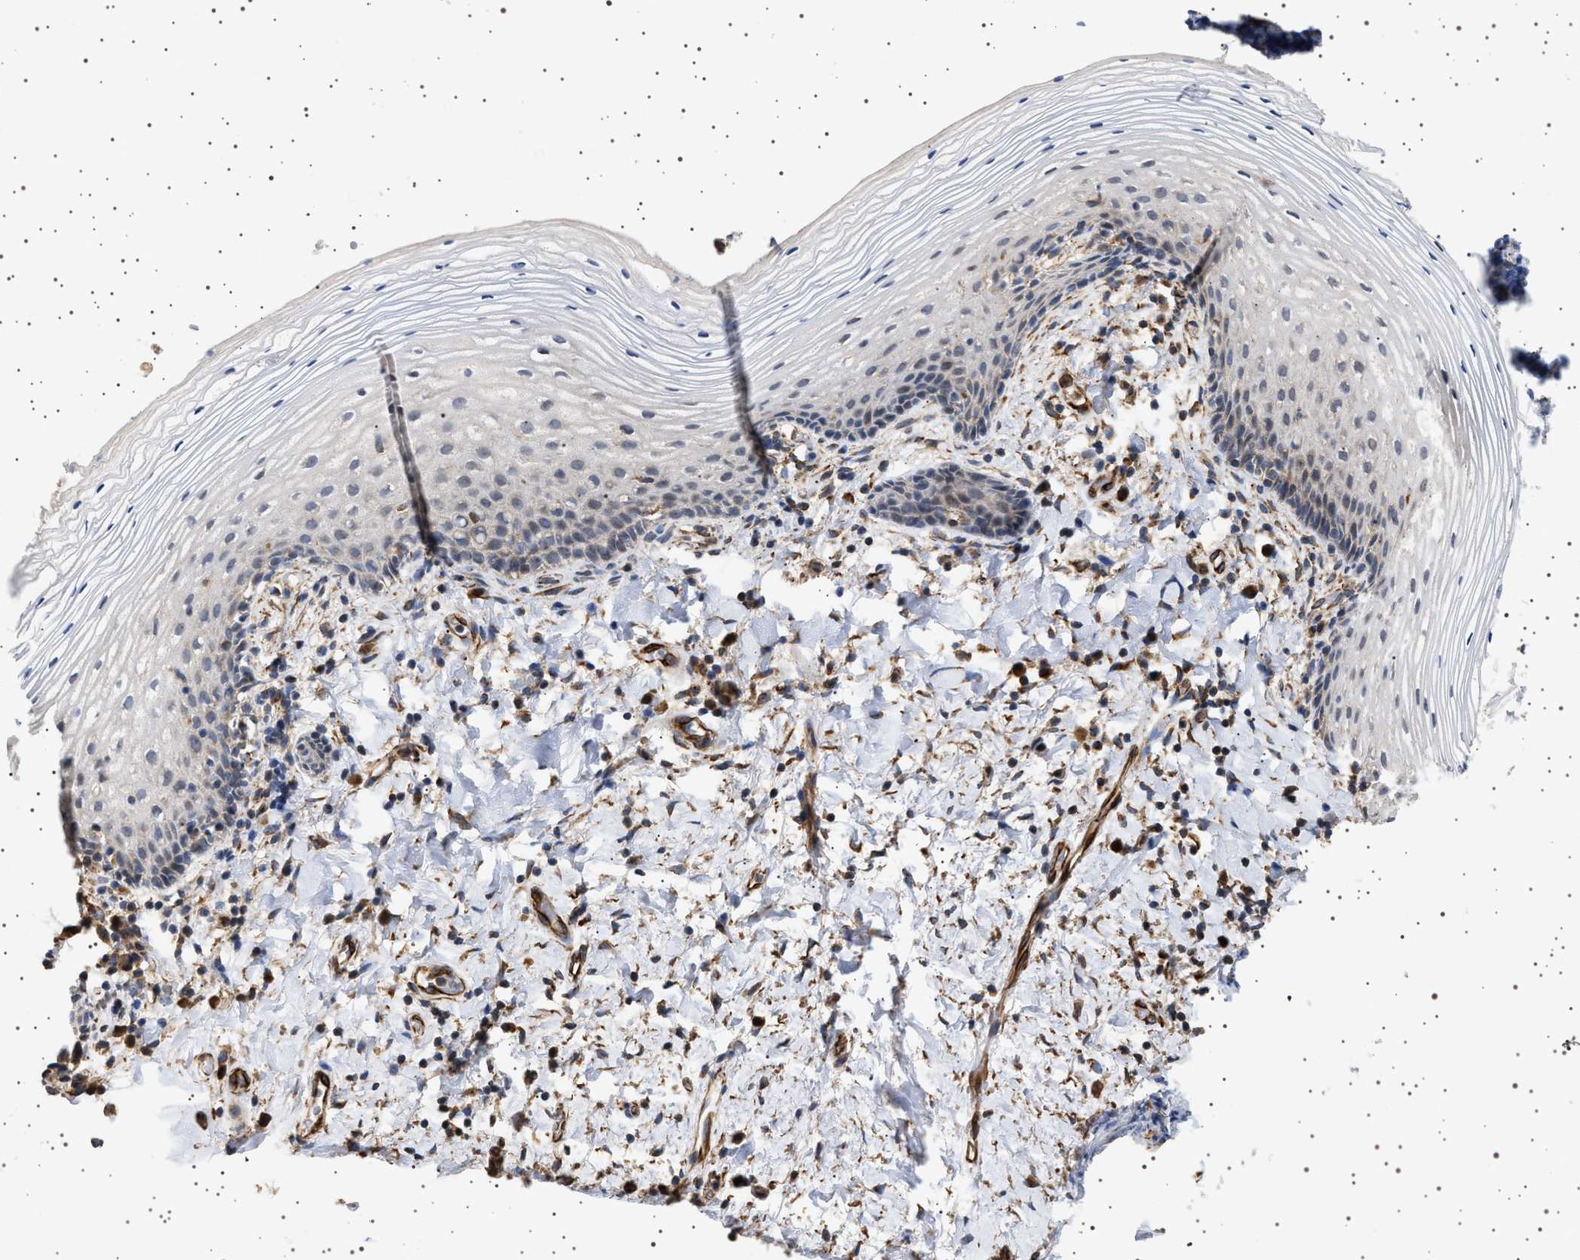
{"staining": {"intensity": "weak", "quantity": "<25%", "location": "cytoplasmic/membranous"}, "tissue": "vagina", "cell_type": "Squamous epithelial cells", "image_type": "normal", "snomed": [{"axis": "morphology", "description": "Normal tissue, NOS"}, {"axis": "topography", "description": "Vagina"}], "caption": "There is no significant positivity in squamous epithelial cells of vagina. (Brightfield microscopy of DAB immunohistochemistry at high magnification).", "gene": "TRUB2", "patient": {"sex": "female", "age": 60}}